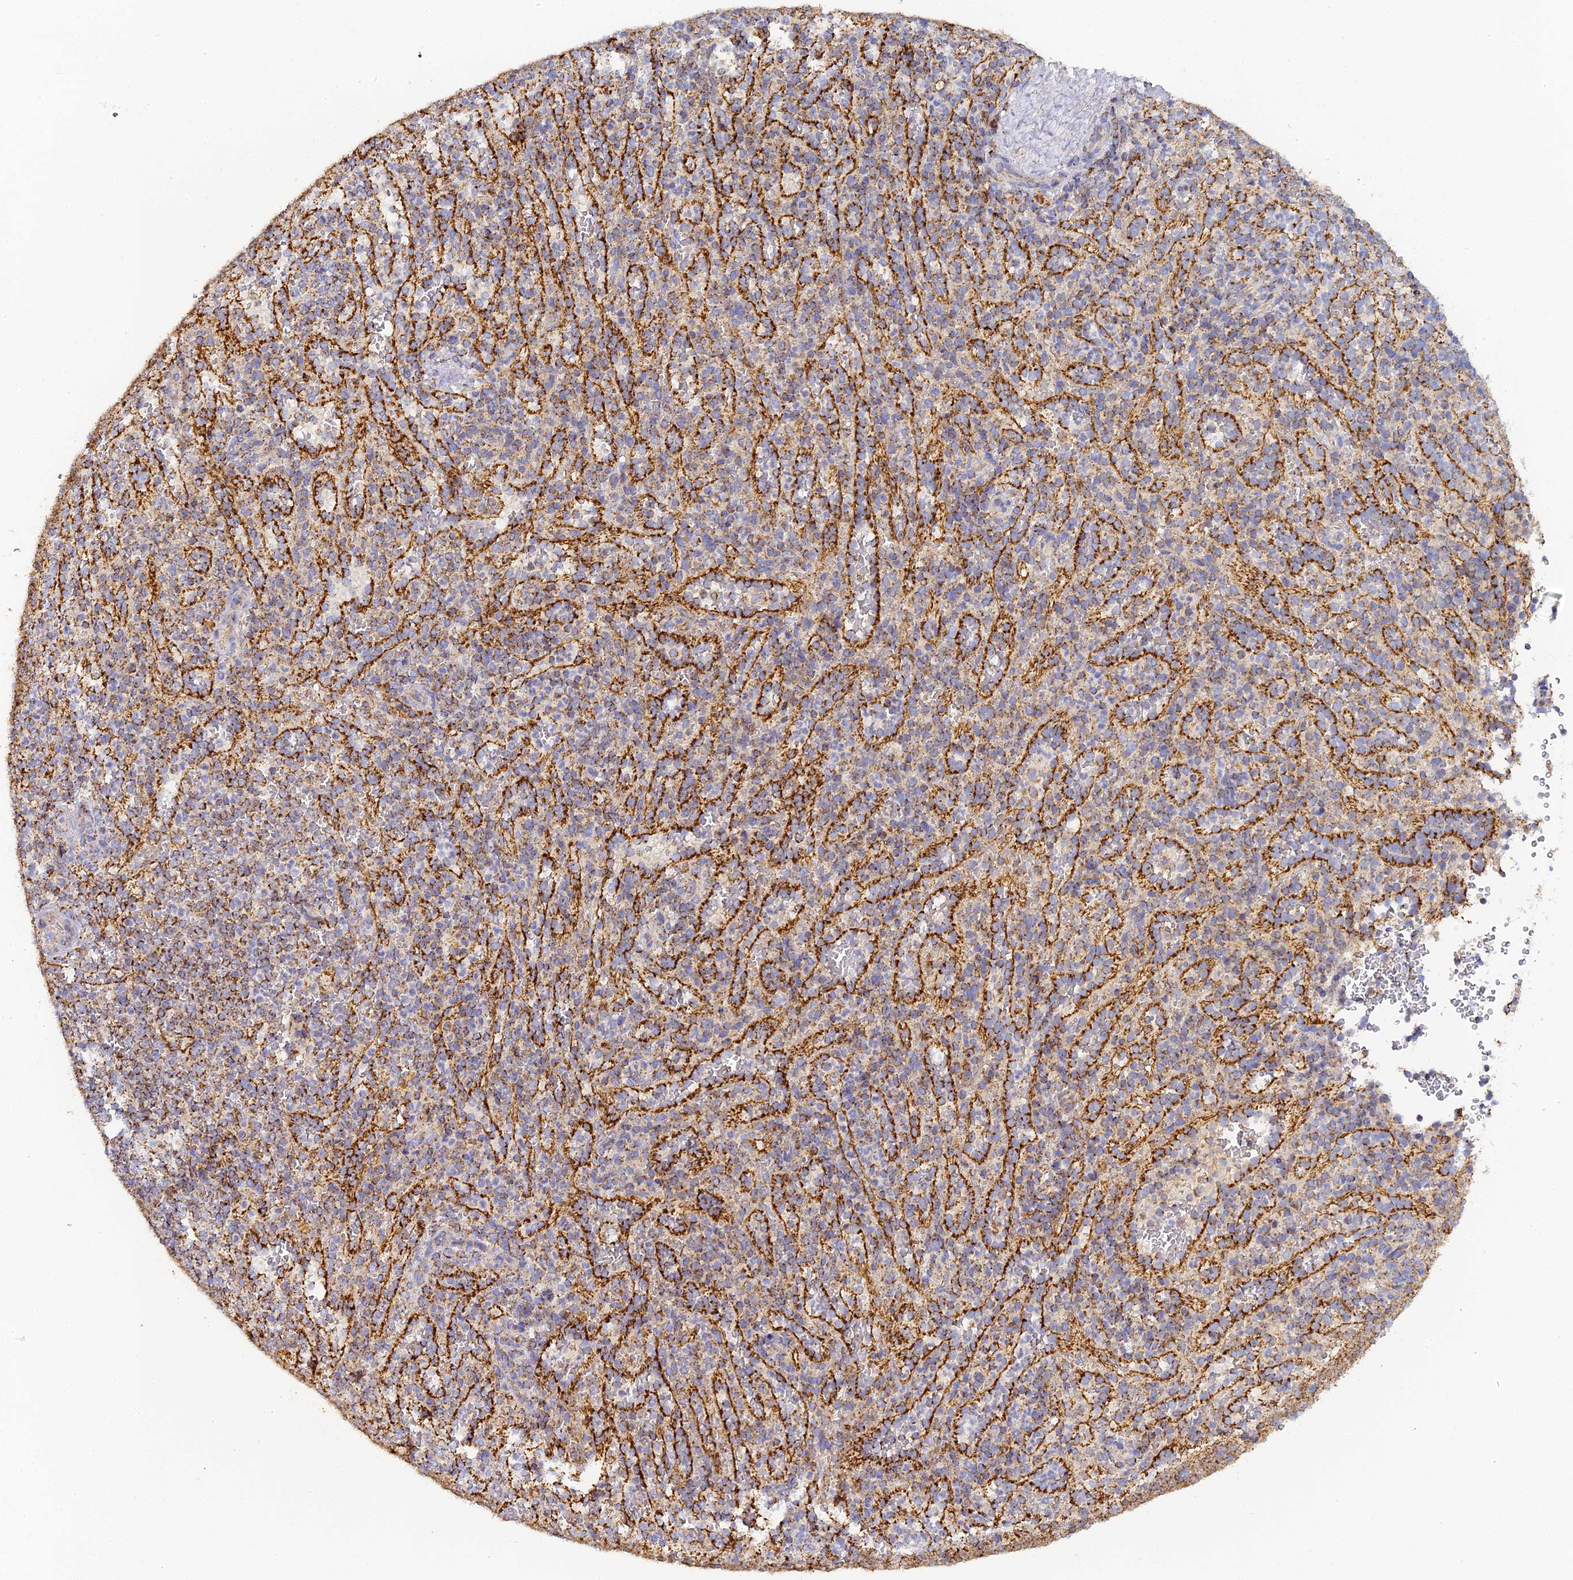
{"staining": {"intensity": "strong", "quantity": "<25%", "location": "cytoplasmic/membranous"}, "tissue": "spleen", "cell_type": "Cells in red pulp", "image_type": "normal", "snomed": [{"axis": "morphology", "description": "Normal tissue, NOS"}, {"axis": "topography", "description": "Spleen"}], "caption": "Protein staining exhibits strong cytoplasmic/membranous expression in about <25% of cells in red pulp in unremarkable spleen.", "gene": "DONSON", "patient": {"sex": "female", "age": 21}}